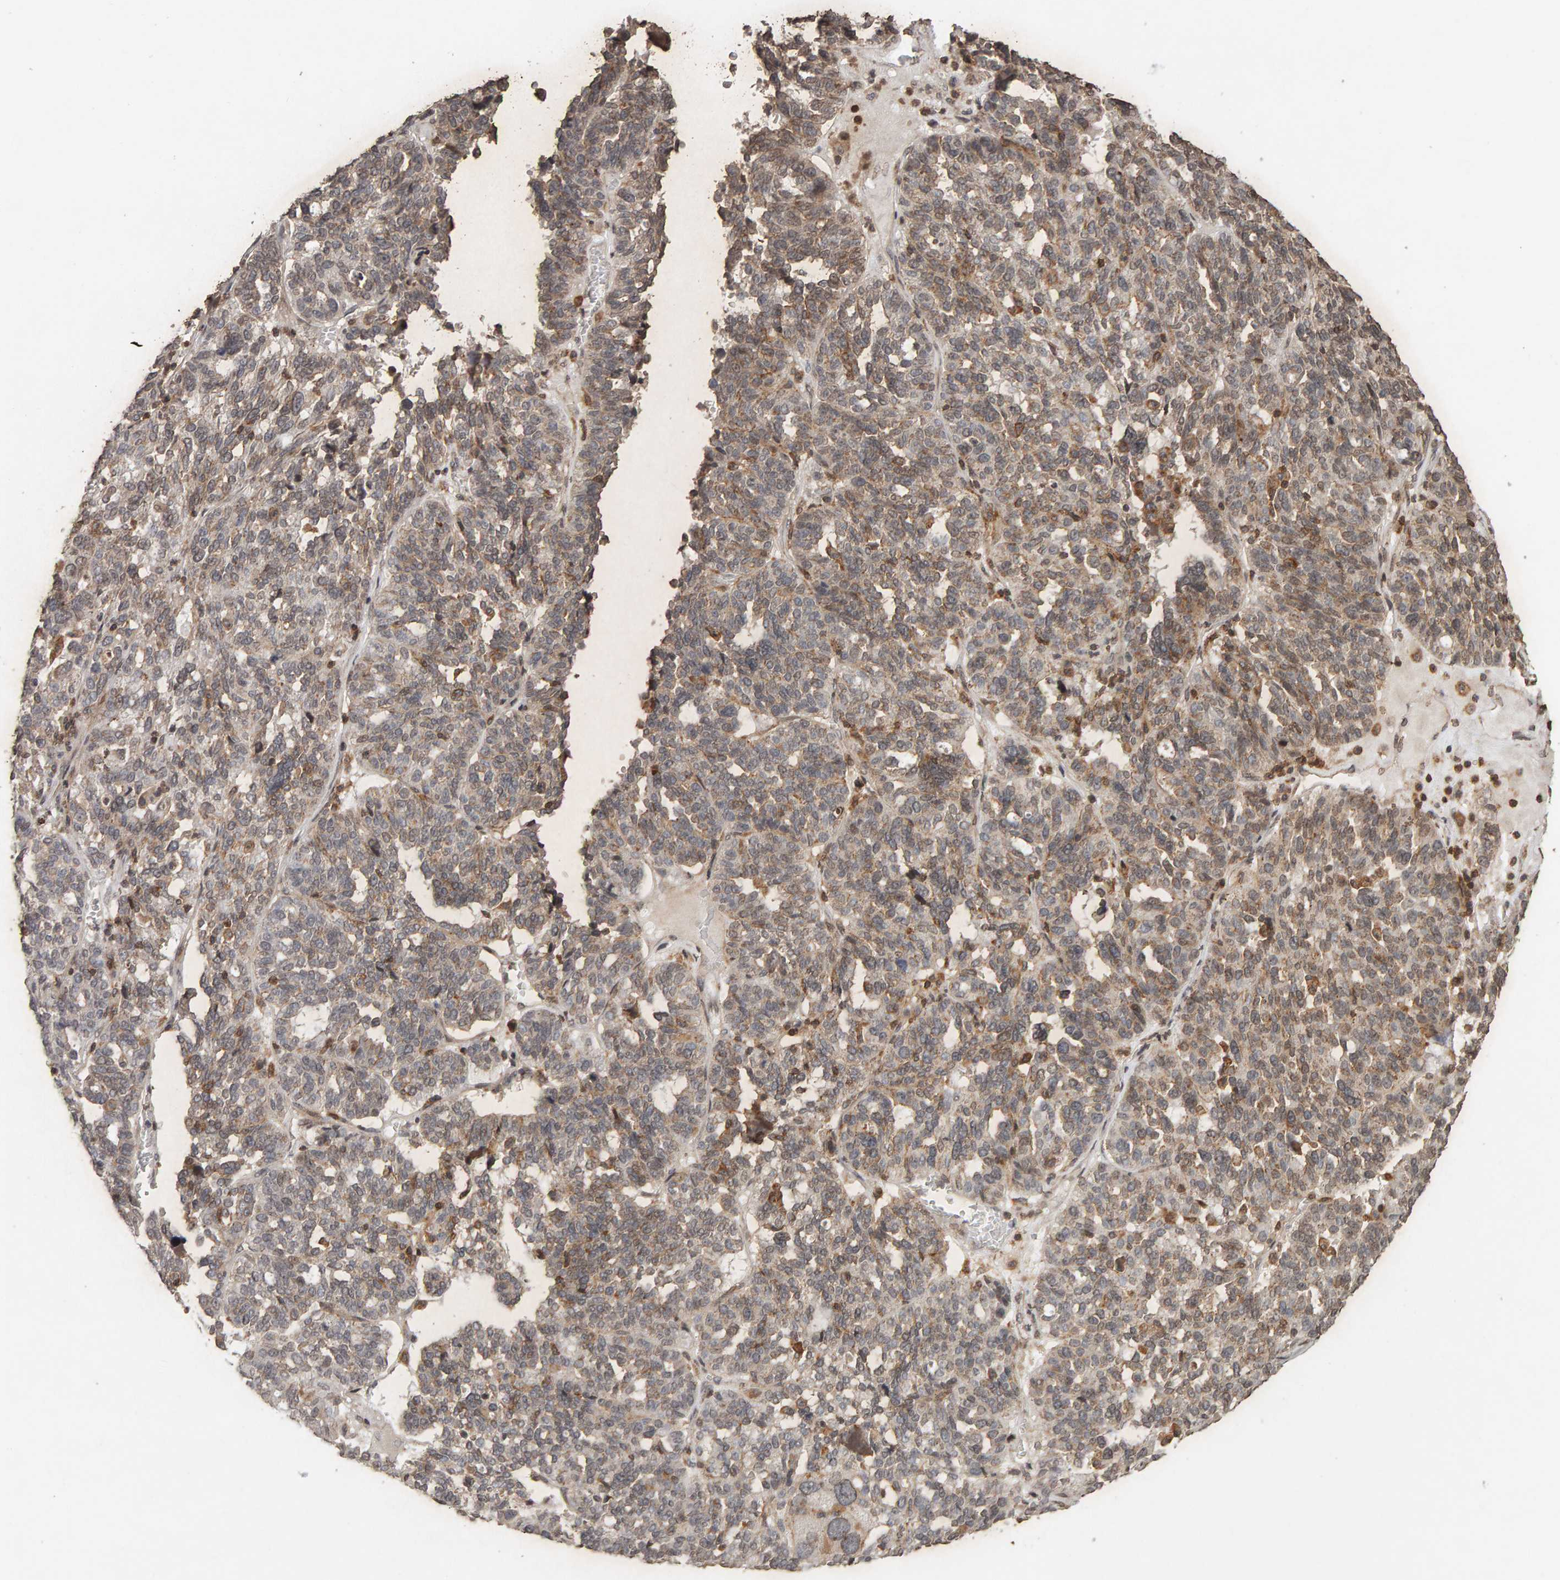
{"staining": {"intensity": "weak", "quantity": ">75%", "location": "cytoplasmic/membranous"}, "tissue": "ovarian cancer", "cell_type": "Tumor cells", "image_type": "cancer", "snomed": [{"axis": "morphology", "description": "Cystadenocarcinoma, serous, NOS"}, {"axis": "topography", "description": "Ovary"}], "caption": "Immunohistochemistry of human ovarian serous cystadenocarcinoma reveals low levels of weak cytoplasmic/membranous positivity in about >75% of tumor cells.", "gene": "DNAJB5", "patient": {"sex": "female", "age": 59}}